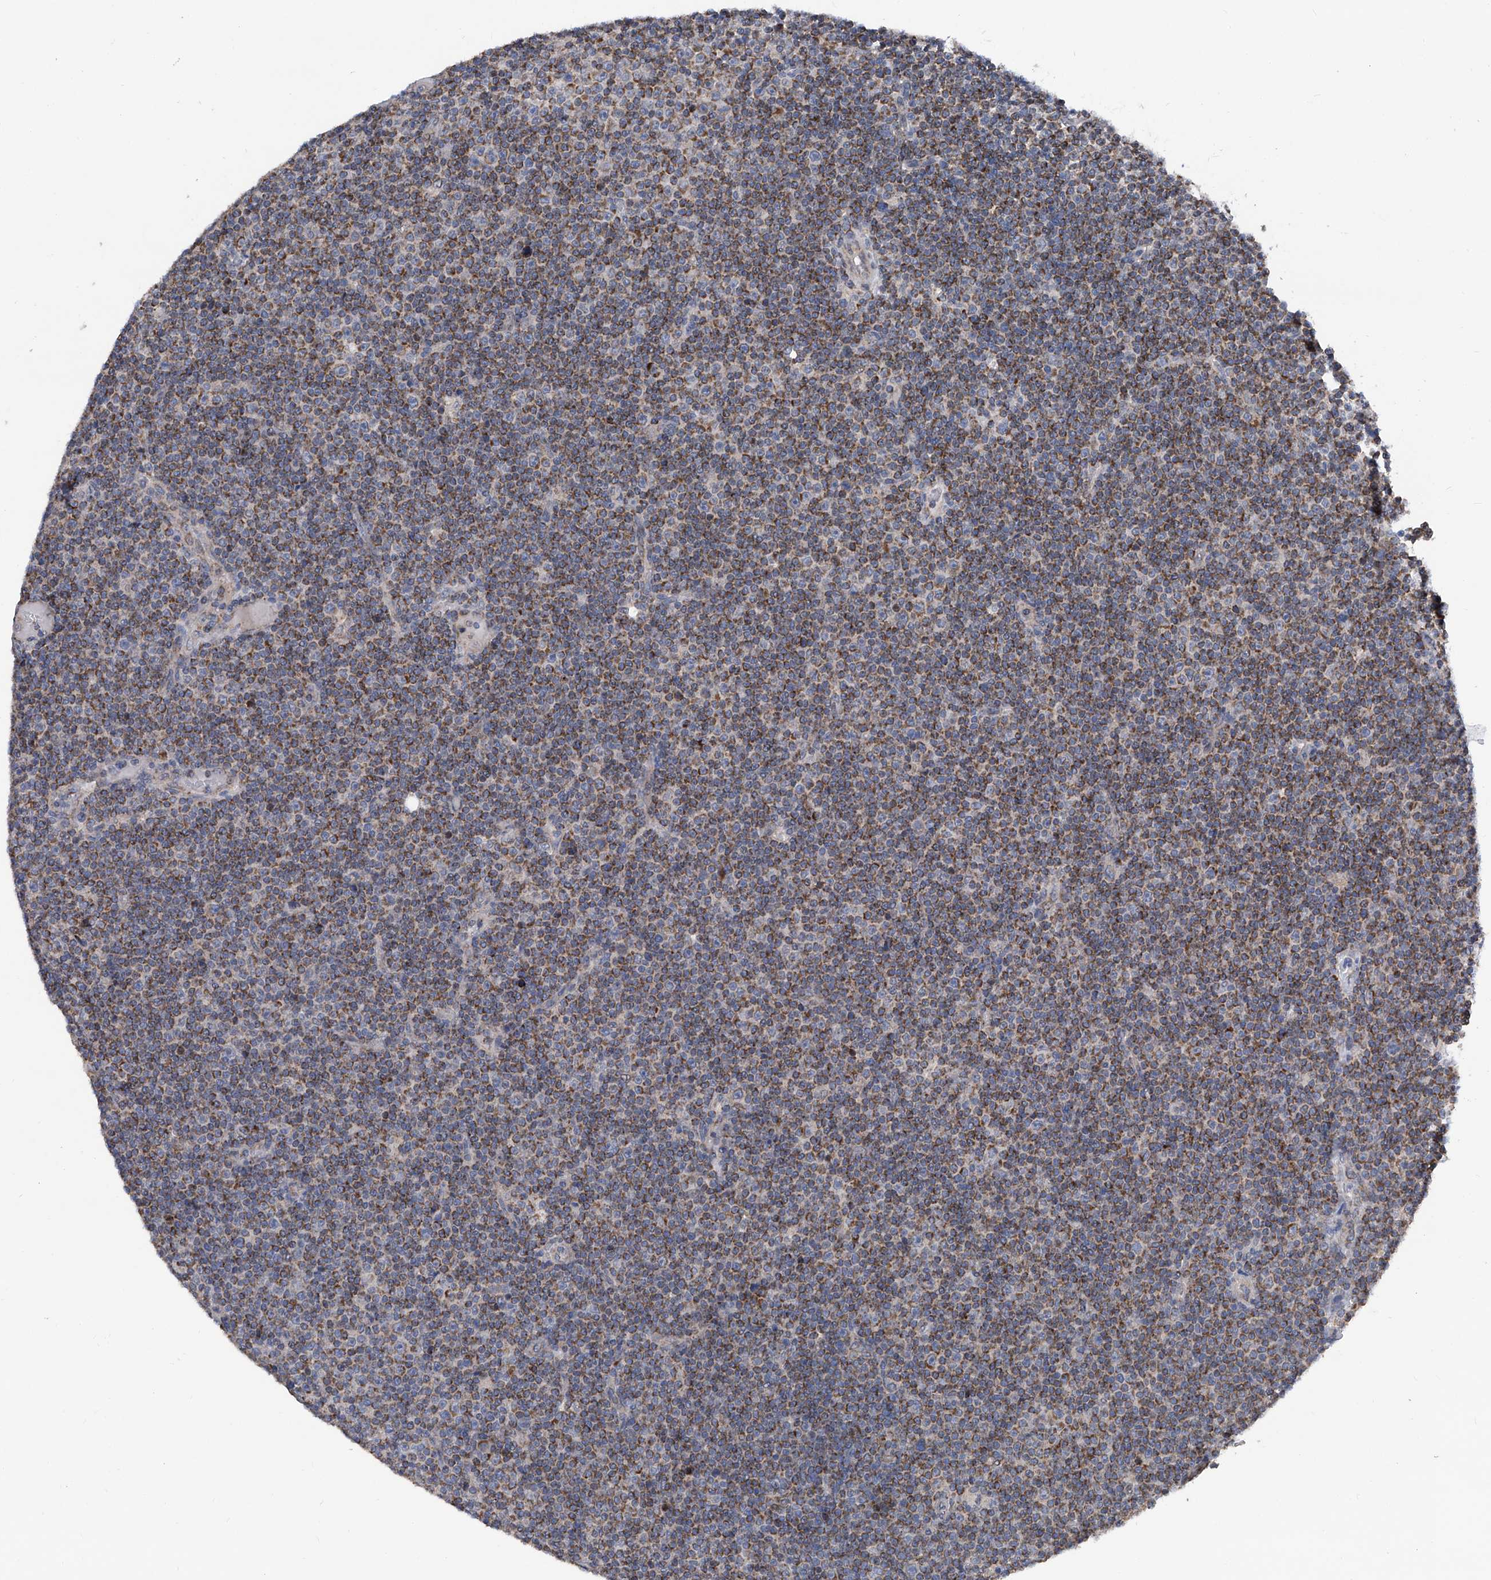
{"staining": {"intensity": "moderate", "quantity": ">75%", "location": "cytoplasmic/membranous"}, "tissue": "lymphoma", "cell_type": "Tumor cells", "image_type": "cancer", "snomed": [{"axis": "morphology", "description": "Malignant lymphoma, non-Hodgkin's type, Low grade"}, {"axis": "topography", "description": "Lymph node"}], "caption": "Low-grade malignant lymphoma, non-Hodgkin's type stained with a protein marker reveals moderate staining in tumor cells.", "gene": "BCKDHB", "patient": {"sex": "female", "age": 67}}